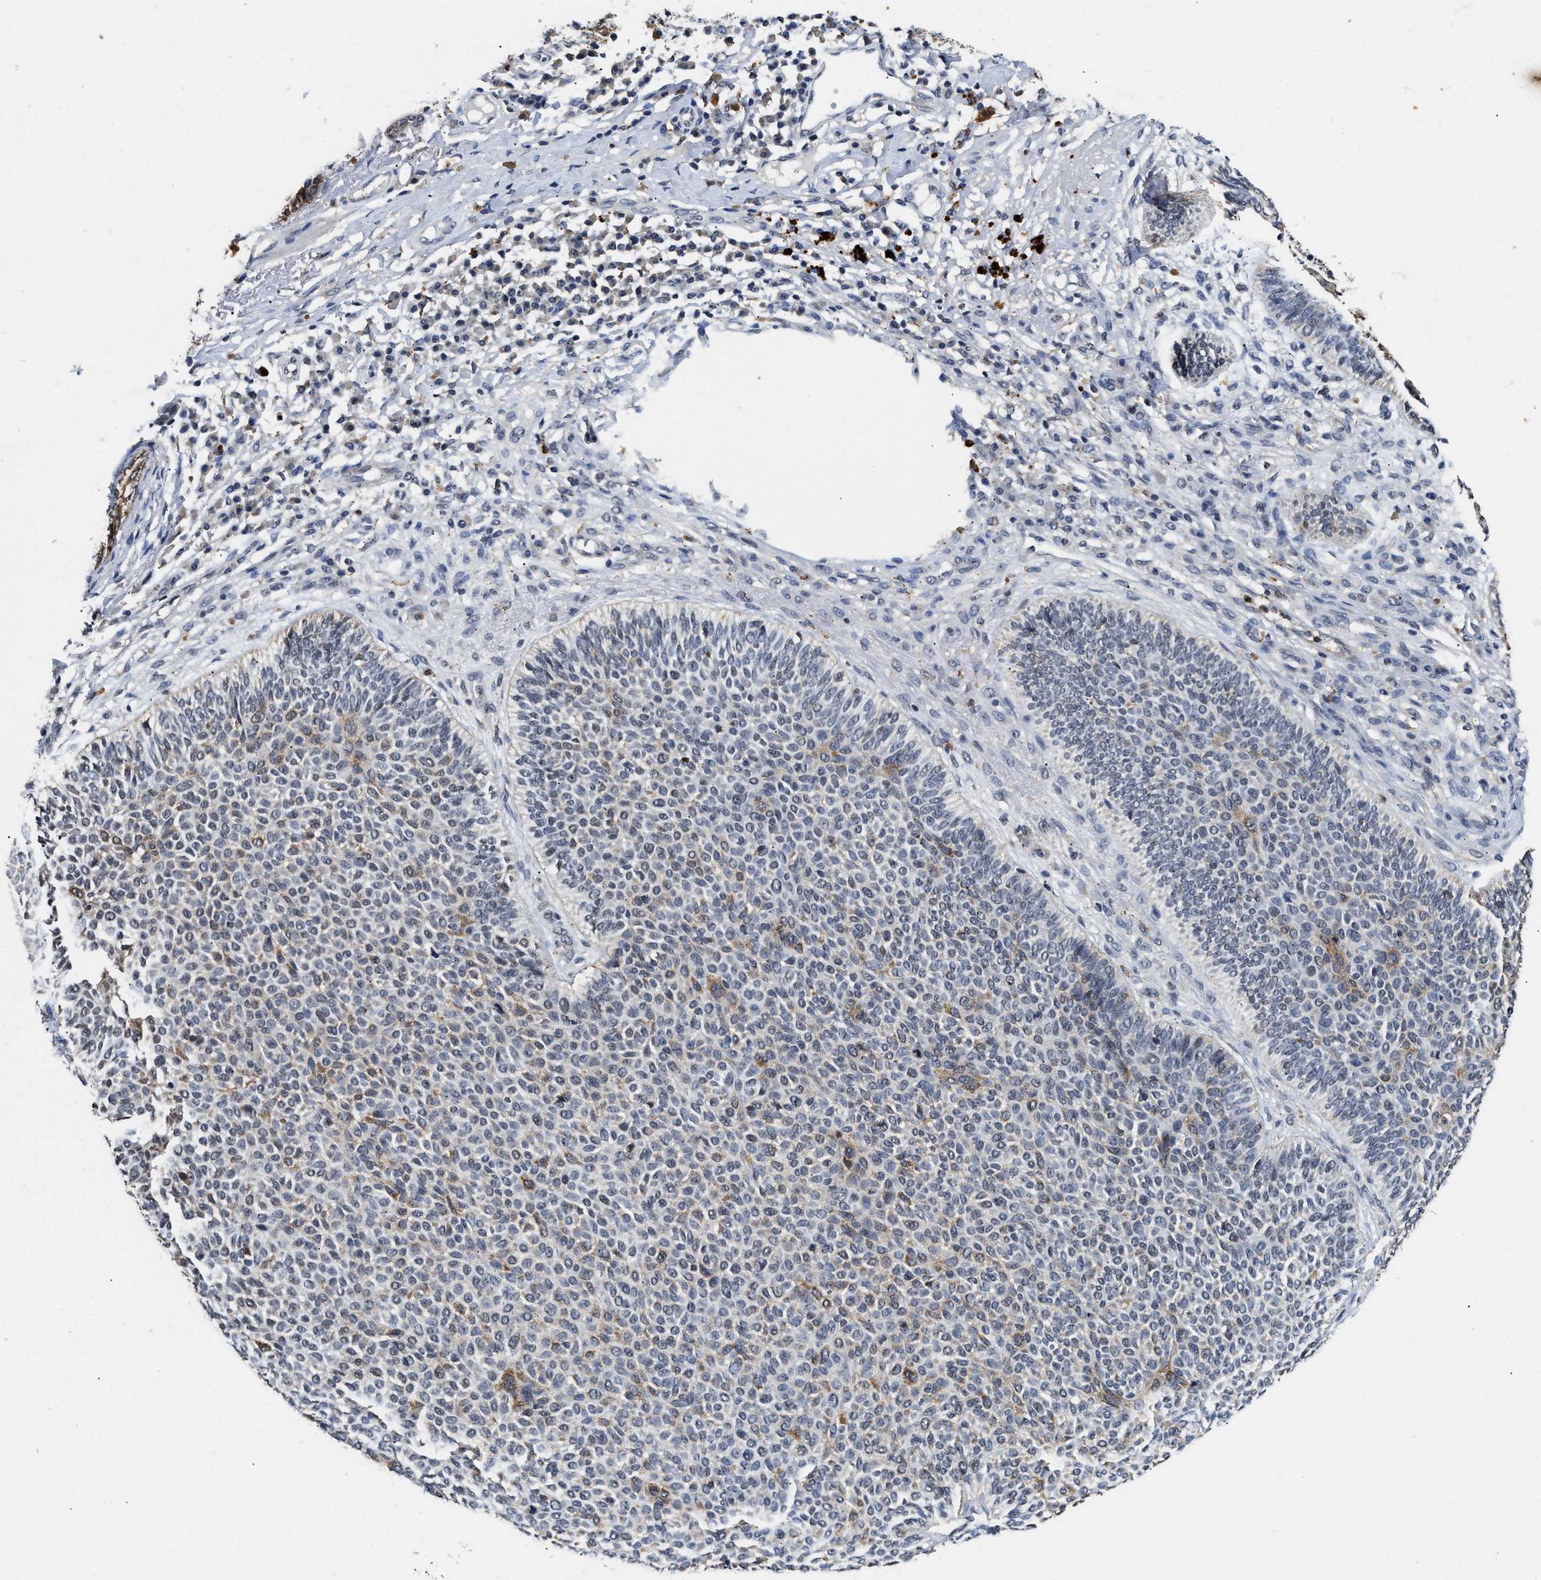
{"staining": {"intensity": "moderate", "quantity": "25%-75%", "location": "cytoplasmic/membranous"}, "tissue": "skin cancer", "cell_type": "Tumor cells", "image_type": "cancer", "snomed": [{"axis": "morphology", "description": "Normal tissue, NOS"}, {"axis": "morphology", "description": "Basal cell carcinoma"}, {"axis": "topography", "description": "Skin"}], "caption": "Immunohistochemical staining of basal cell carcinoma (skin) displays medium levels of moderate cytoplasmic/membranous protein staining in about 25%-75% of tumor cells.", "gene": "ACOX1", "patient": {"sex": "male", "age": 52}}